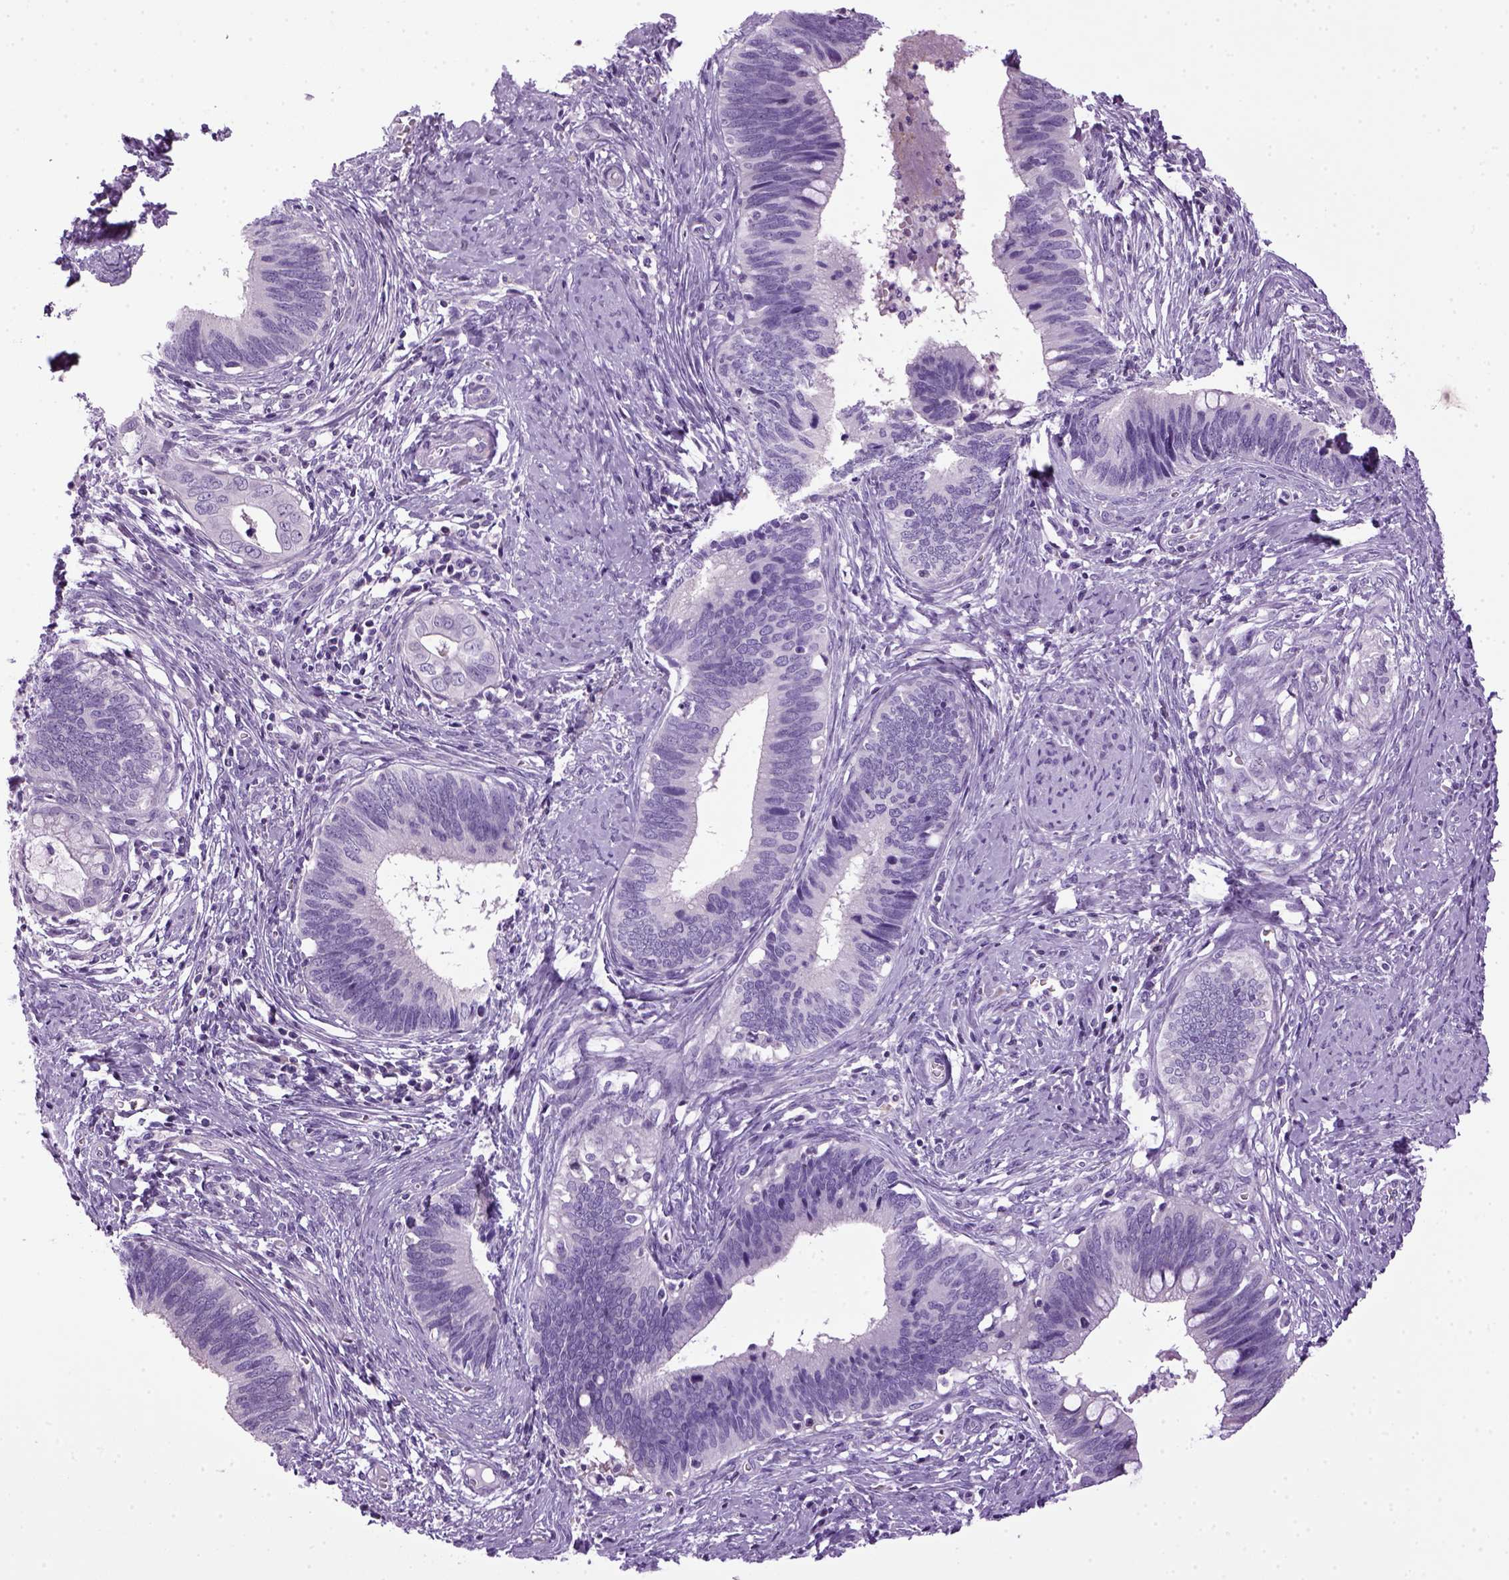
{"staining": {"intensity": "negative", "quantity": "none", "location": "none"}, "tissue": "cervical cancer", "cell_type": "Tumor cells", "image_type": "cancer", "snomed": [{"axis": "morphology", "description": "Adenocarcinoma, NOS"}, {"axis": "topography", "description": "Cervix"}], "caption": "There is no significant staining in tumor cells of cervical cancer.", "gene": "HMCN2", "patient": {"sex": "female", "age": 42}}